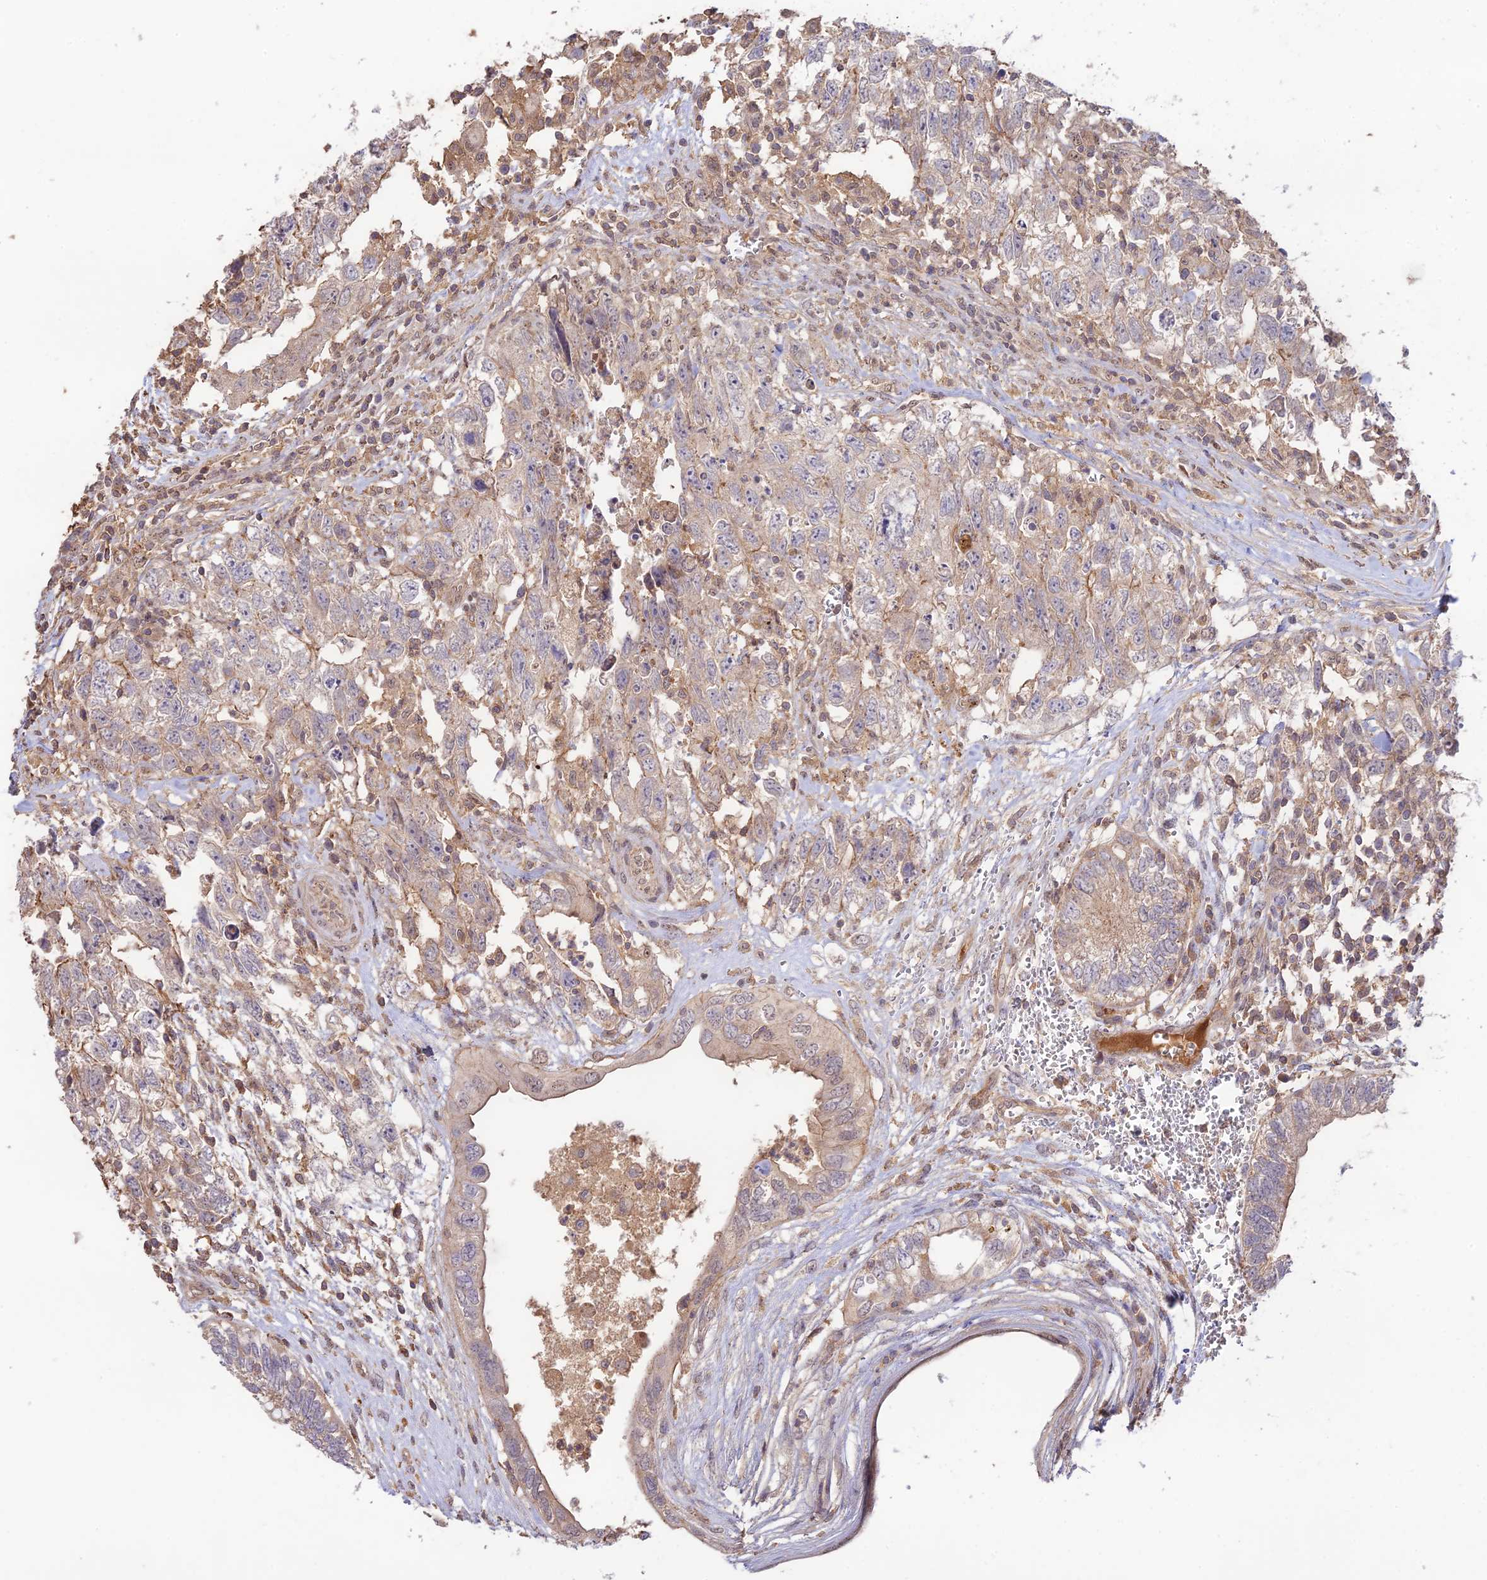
{"staining": {"intensity": "weak", "quantity": "25%-75%", "location": "cytoplasmic/membranous"}, "tissue": "testis cancer", "cell_type": "Tumor cells", "image_type": "cancer", "snomed": [{"axis": "morphology", "description": "Seminoma, NOS"}, {"axis": "morphology", "description": "Carcinoma, Embryonal, NOS"}, {"axis": "topography", "description": "Testis"}], "caption": "There is low levels of weak cytoplasmic/membranous staining in tumor cells of seminoma (testis), as demonstrated by immunohistochemical staining (brown color).", "gene": "CLCF1", "patient": {"sex": "male", "age": 29}}